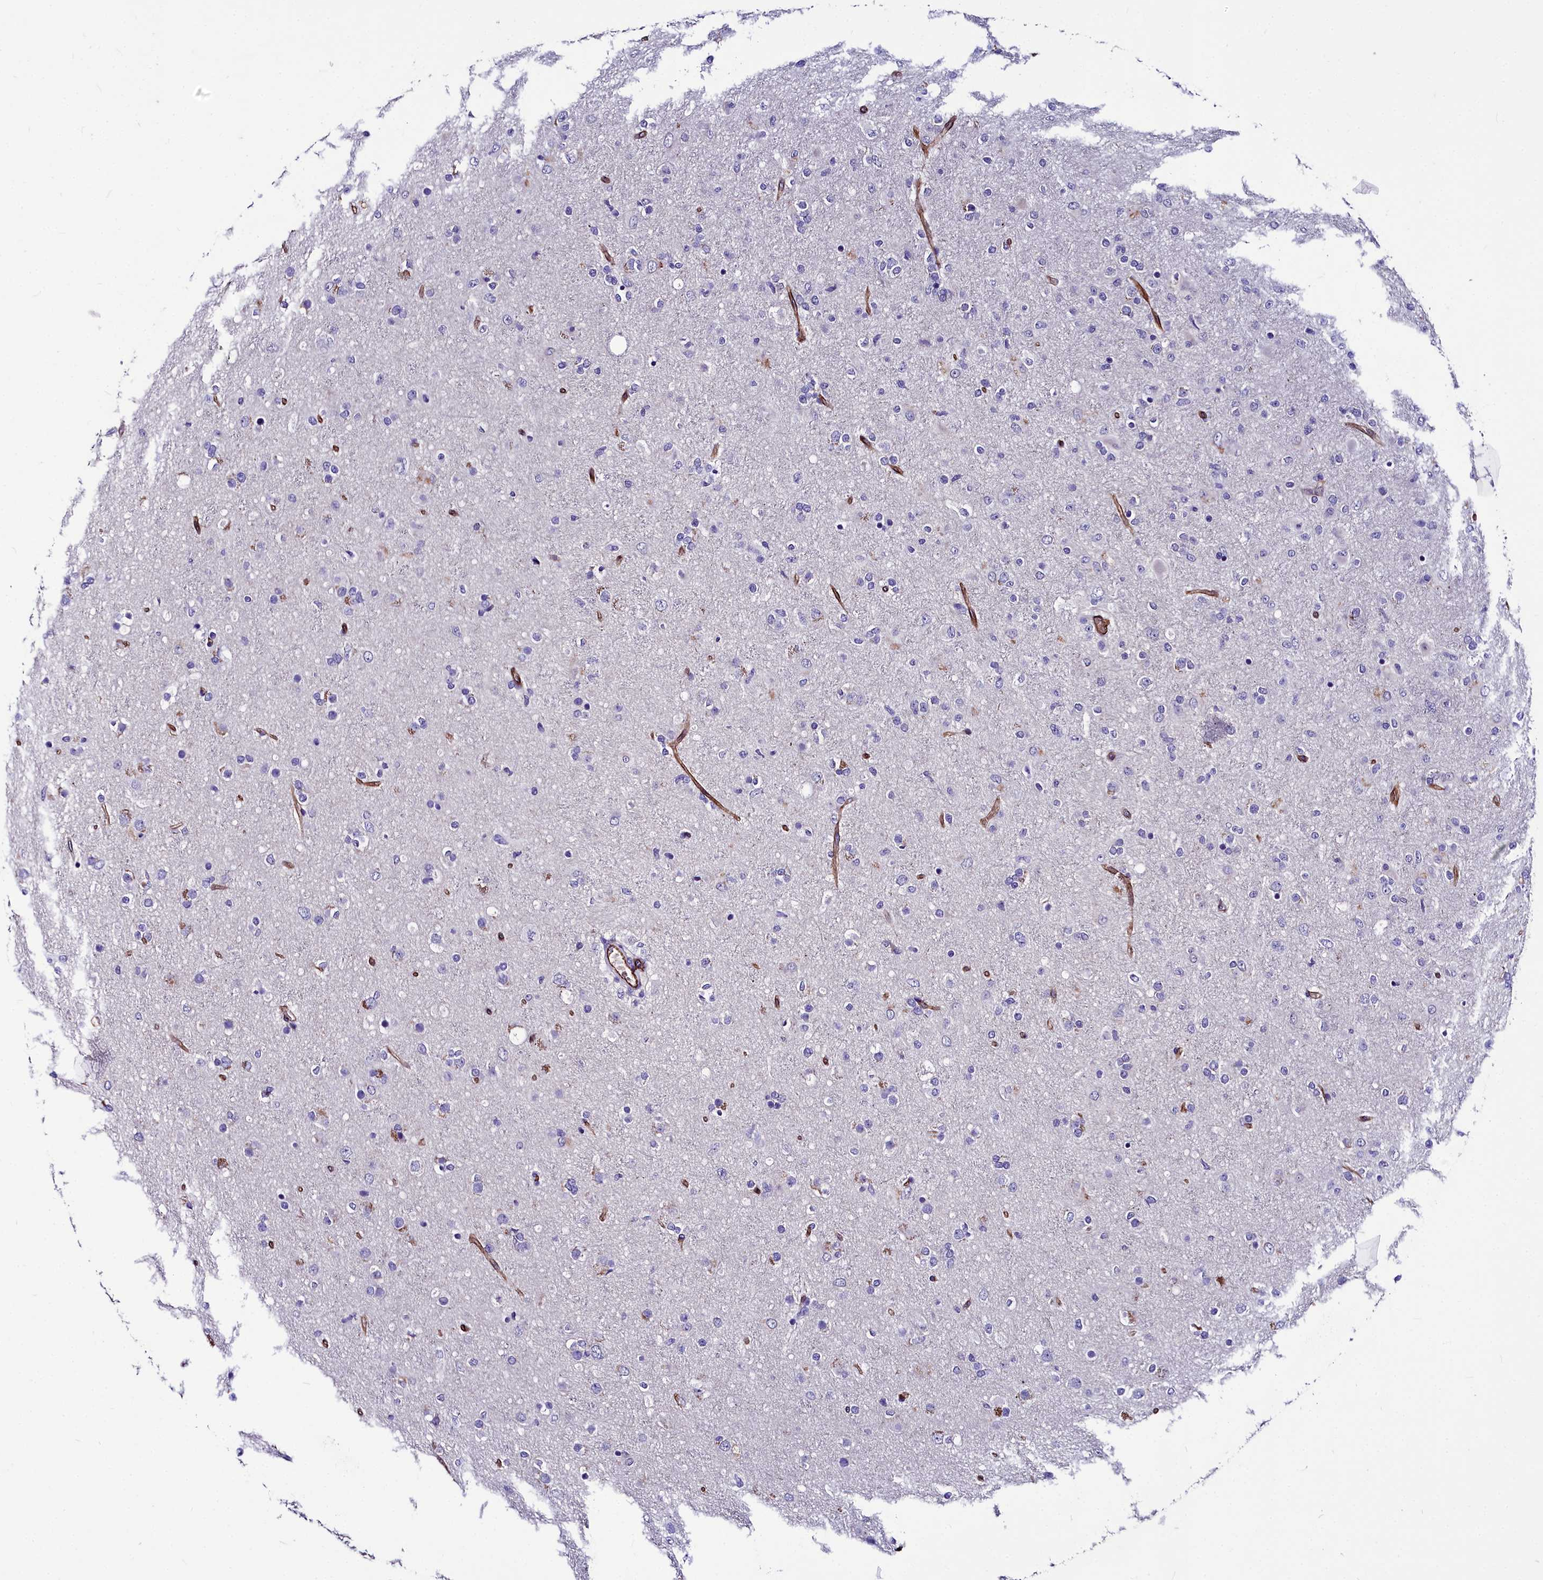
{"staining": {"intensity": "negative", "quantity": "none", "location": "none"}, "tissue": "glioma", "cell_type": "Tumor cells", "image_type": "cancer", "snomed": [{"axis": "morphology", "description": "Glioma, malignant, Low grade"}, {"axis": "topography", "description": "Brain"}], "caption": "An IHC photomicrograph of glioma is shown. There is no staining in tumor cells of glioma. (DAB (3,3'-diaminobenzidine) immunohistochemistry (IHC), high magnification).", "gene": "CYP4F11", "patient": {"sex": "male", "age": 65}}